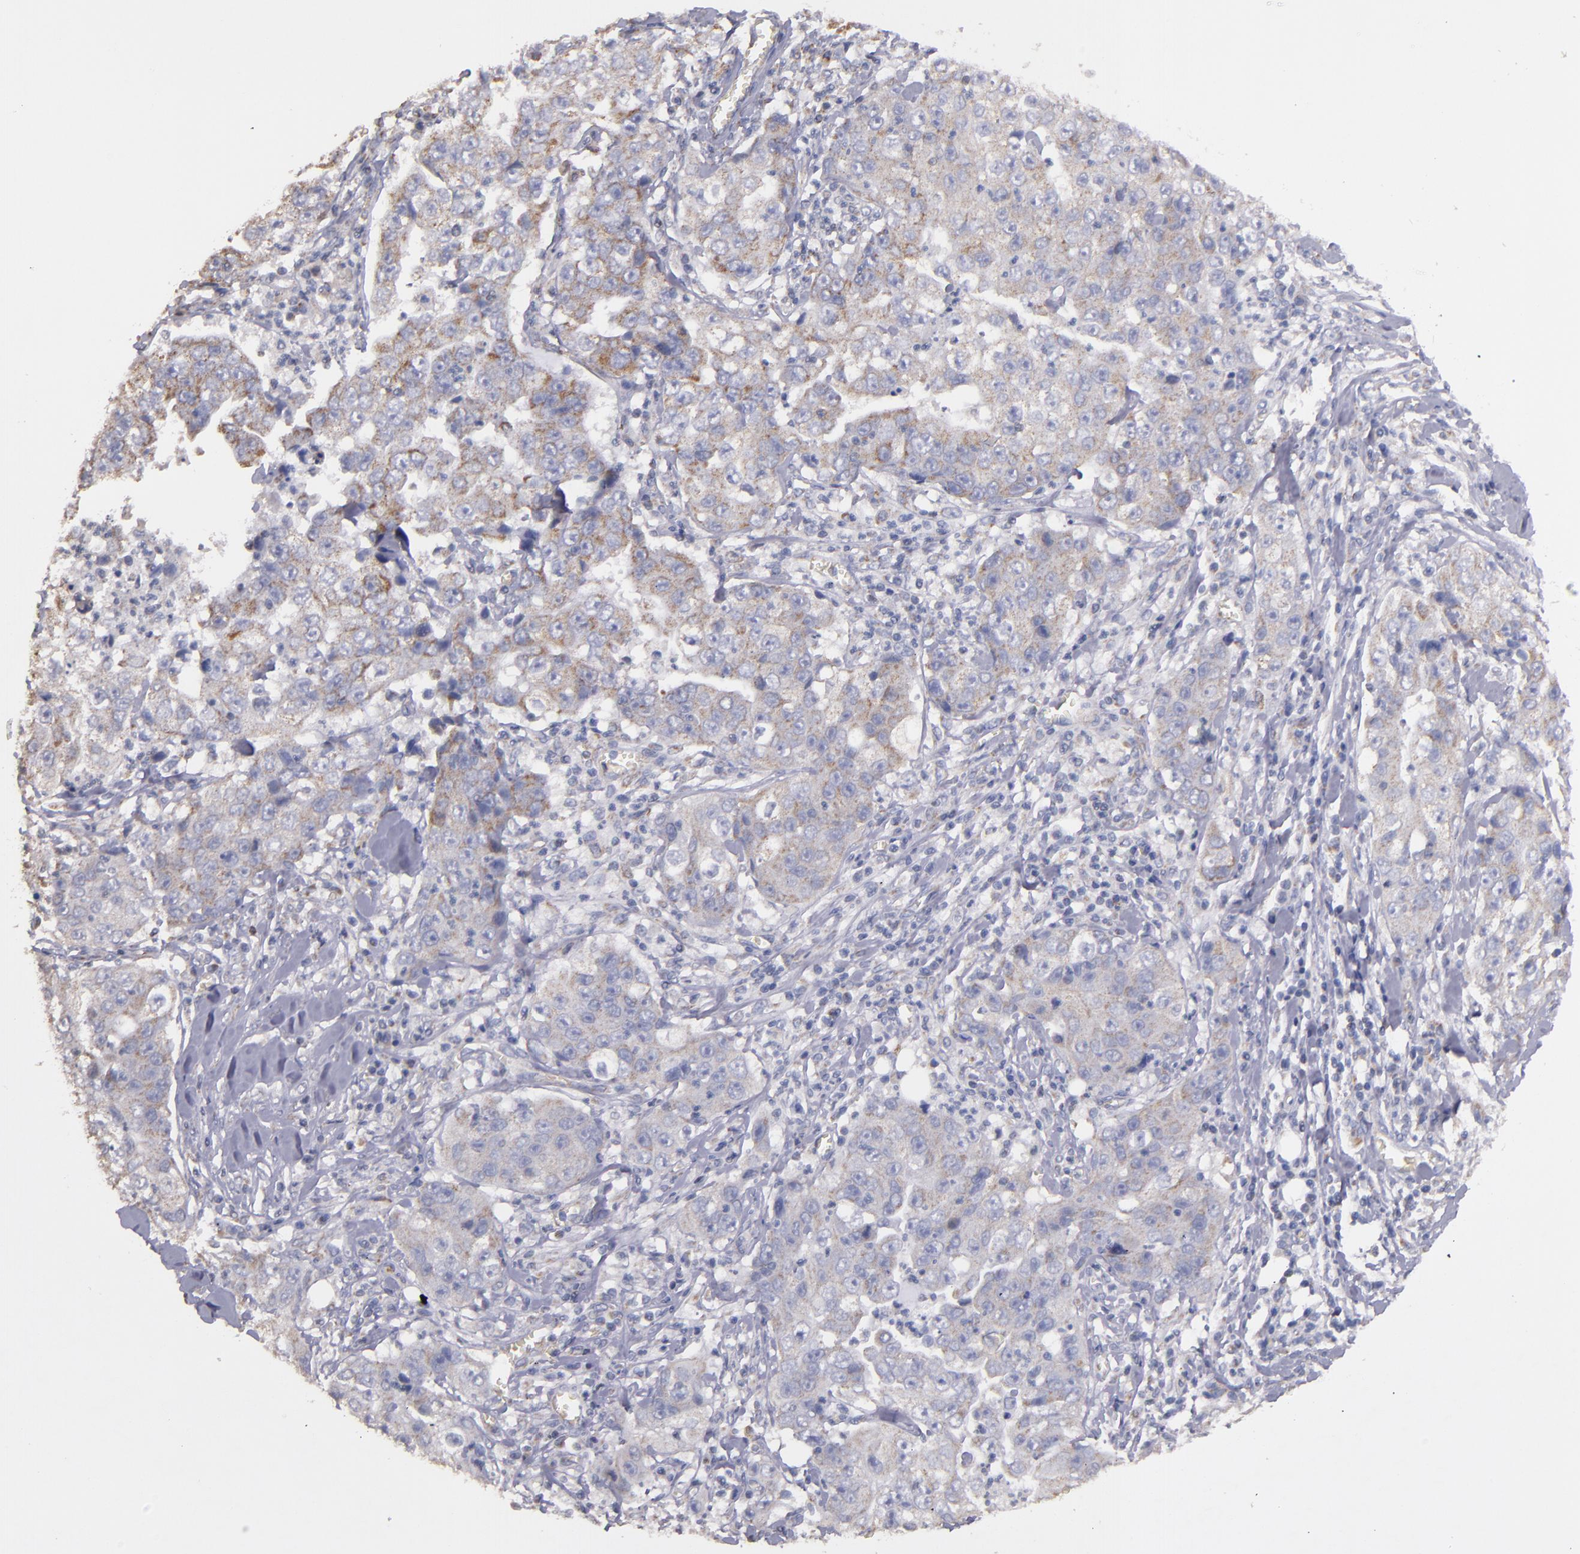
{"staining": {"intensity": "weak", "quantity": ">75%", "location": "cytoplasmic/membranous"}, "tissue": "lung cancer", "cell_type": "Tumor cells", "image_type": "cancer", "snomed": [{"axis": "morphology", "description": "Squamous cell carcinoma, NOS"}, {"axis": "topography", "description": "Lung"}], "caption": "Protein staining shows weak cytoplasmic/membranous expression in approximately >75% of tumor cells in lung cancer (squamous cell carcinoma).", "gene": "CLTA", "patient": {"sex": "male", "age": 64}}